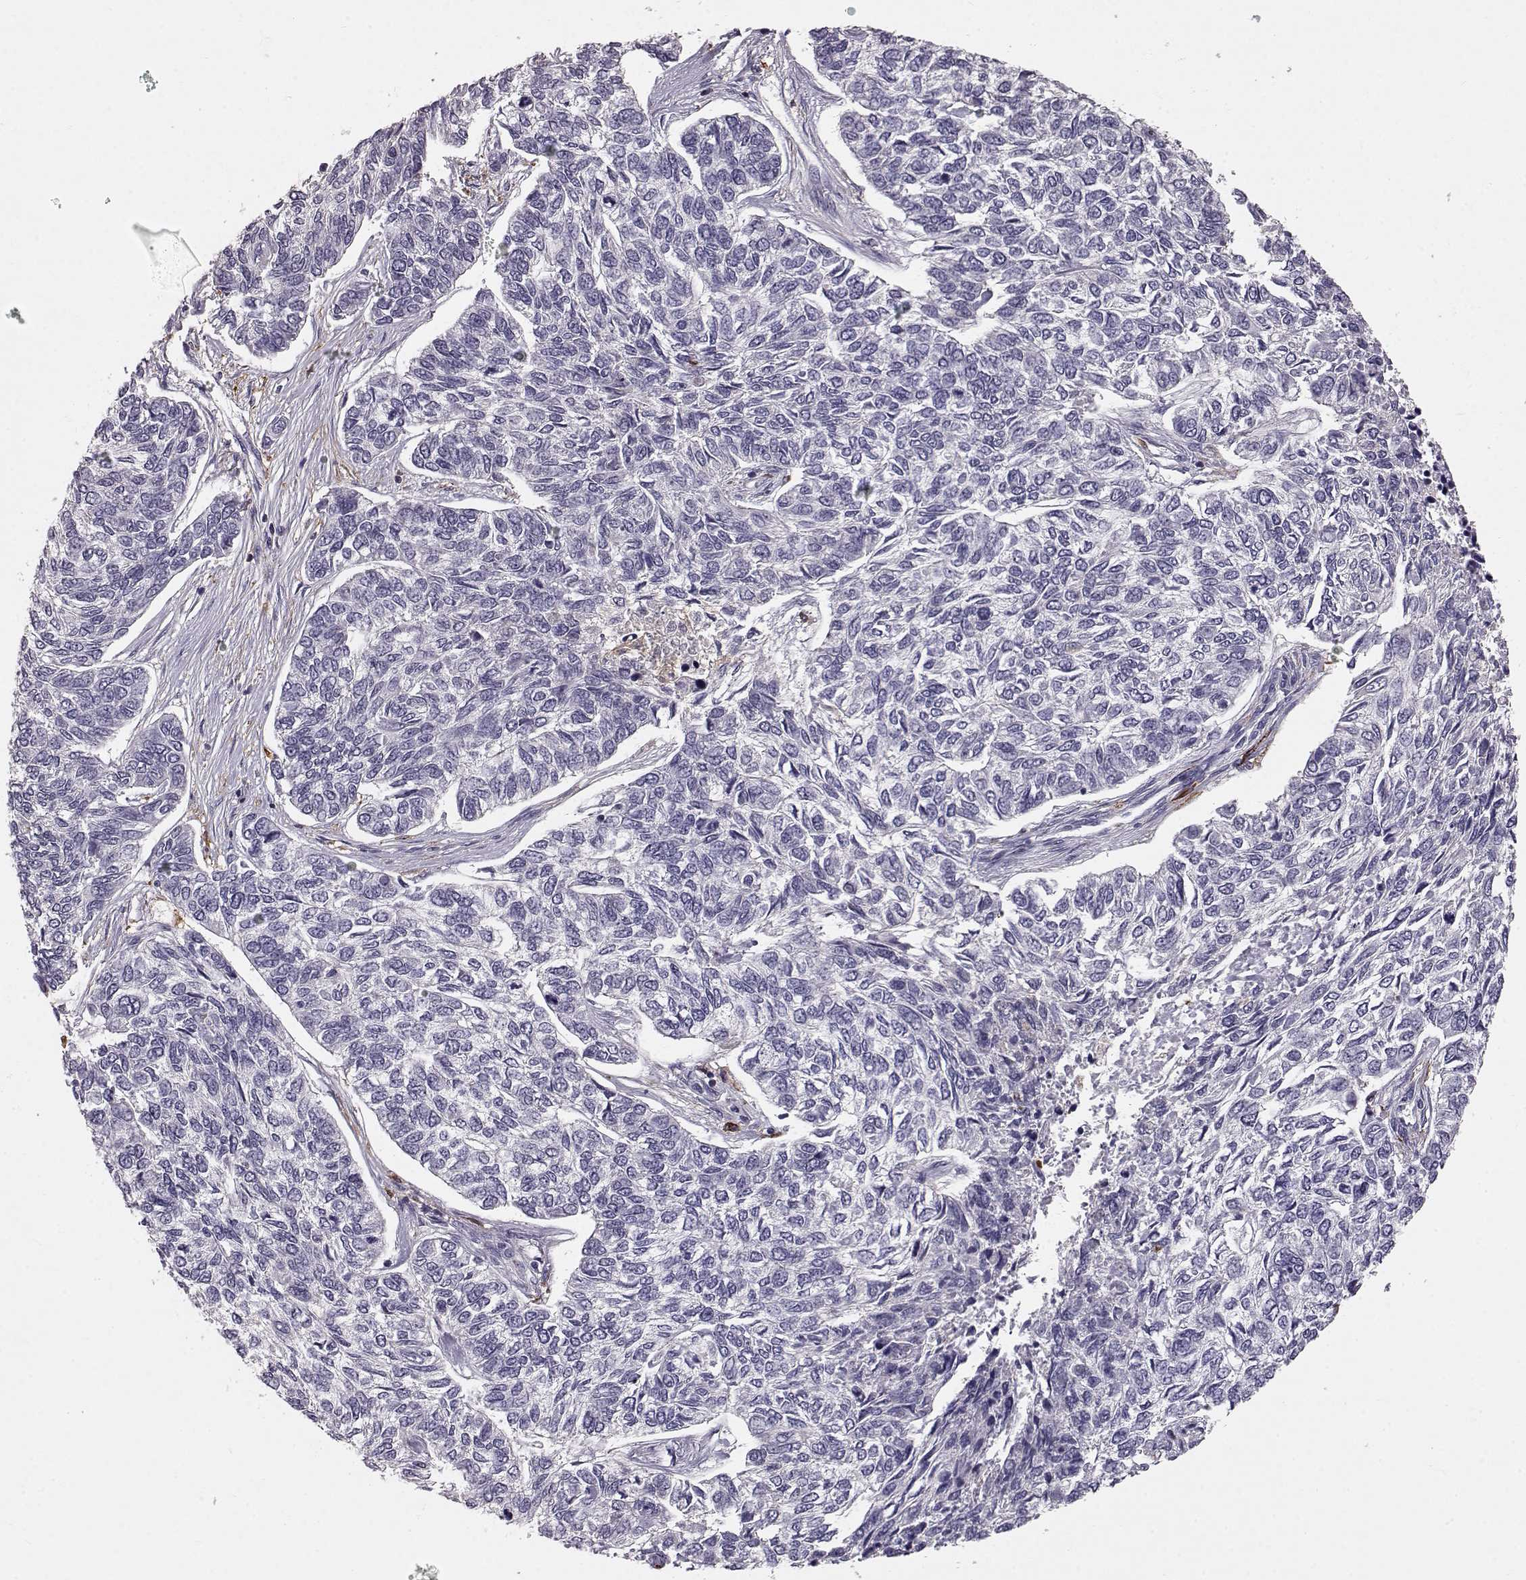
{"staining": {"intensity": "negative", "quantity": "none", "location": "none"}, "tissue": "skin cancer", "cell_type": "Tumor cells", "image_type": "cancer", "snomed": [{"axis": "morphology", "description": "Basal cell carcinoma"}, {"axis": "topography", "description": "Skin"}], "caption": "IHC image of neoplastic tissue: skin cancer (basal cell carcinoma) stained with DAB shows no significant protein expression in tumor cells. Brightfield microscopy of immunohistochemistry (IHC) stained with DAB (3,3'-diaminobenzidine) (brown) and hematoxylin (blue), captured at high magnification.", "gene": "CCNF", "patient": {"sex": "female", "age": 65}}